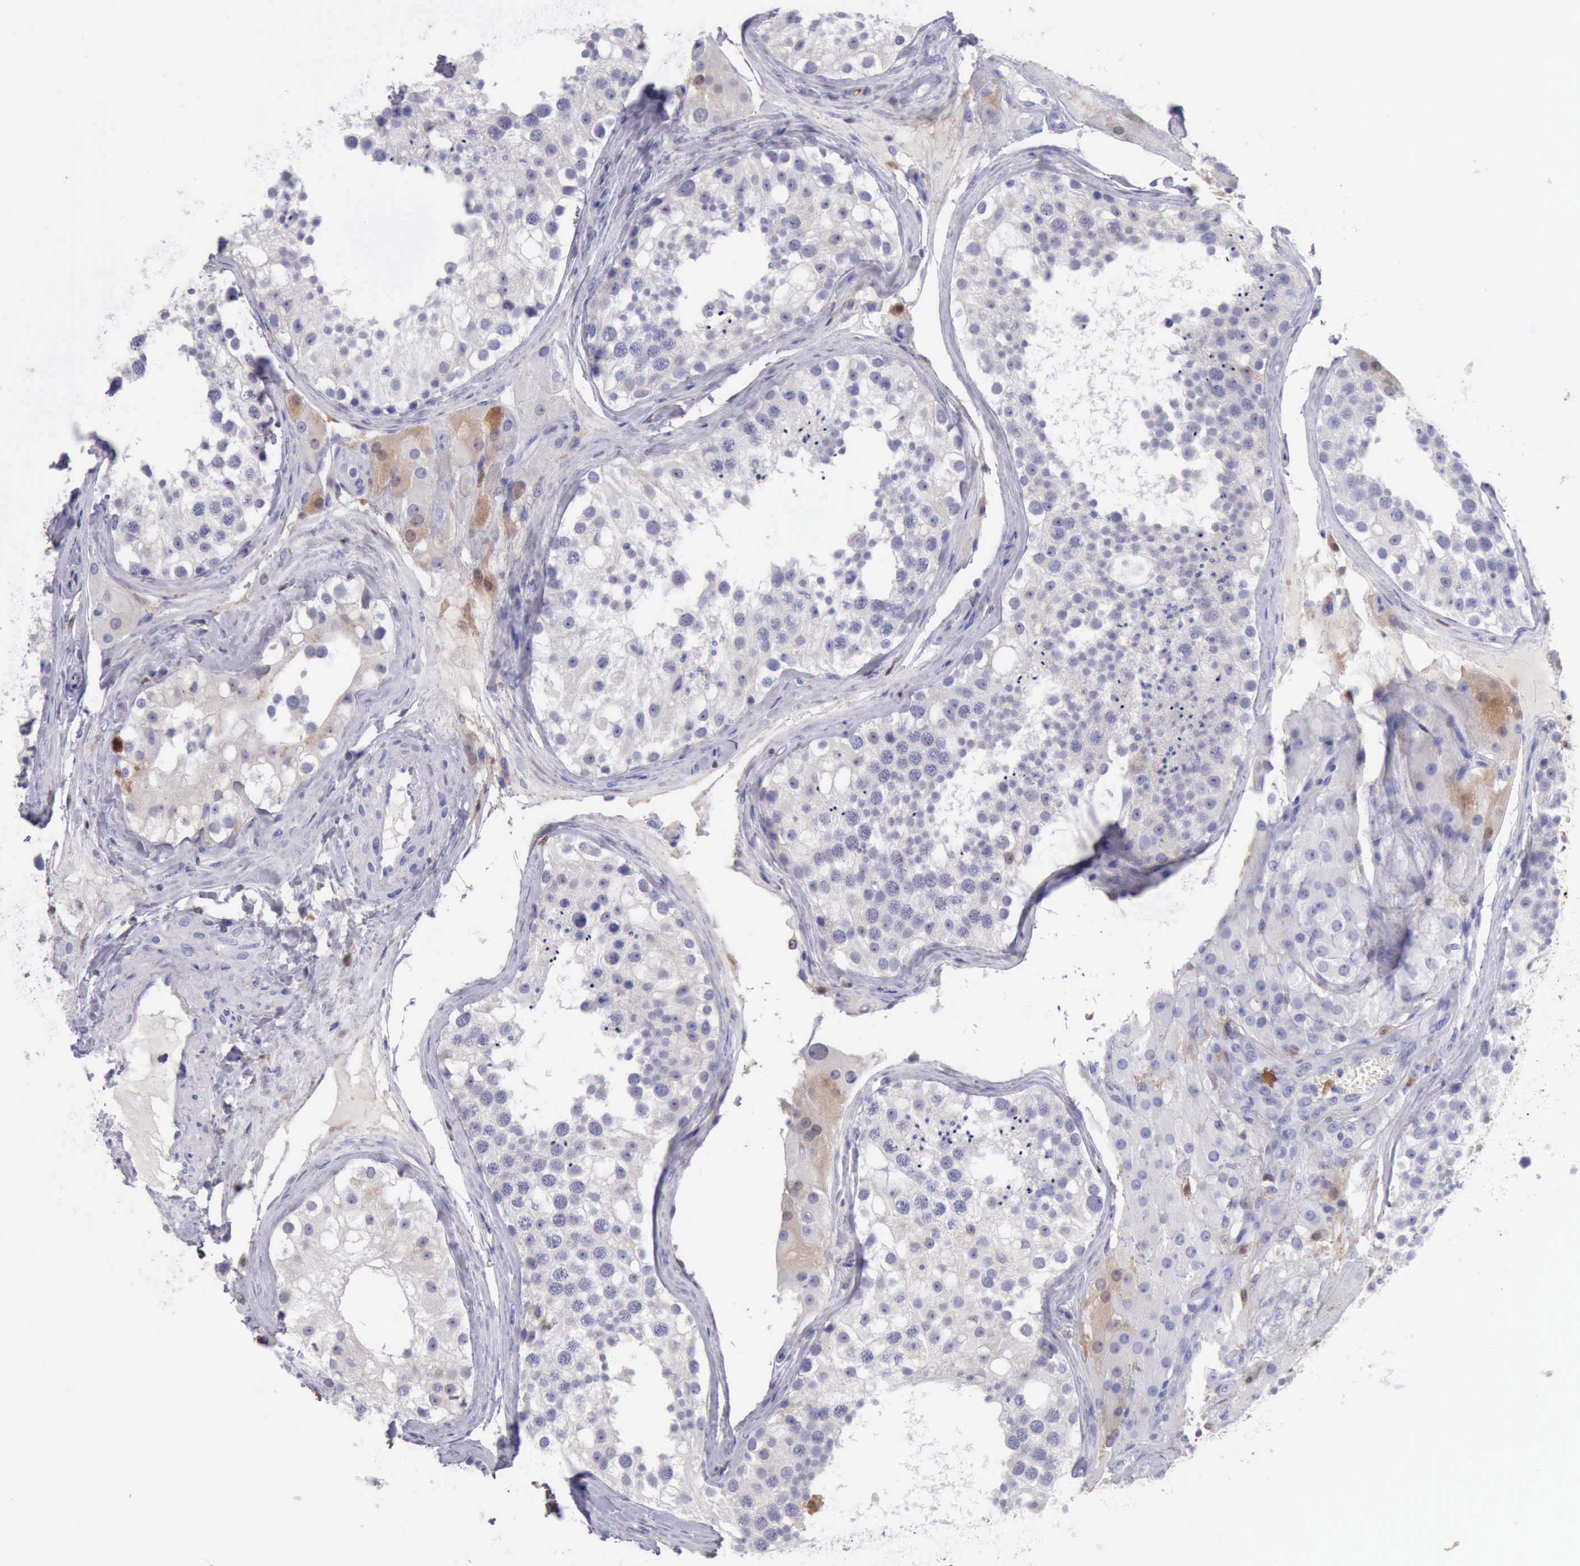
{"staining": {"intensity": "negative", "quantity": "none", "location": "none"}, "tissue": "testis", "cell_type": "Cells in seminiferous ducts", "image_type": "normal", "snomed": [{"axis": "morphology", "description": "Normal tissue, NOS"}, {"axis": "topography", "description": "Testis"}], "caption": "IHC of benign testis reveals no positivity in cells in seminiferous ducts.", "gene": "CSTA", "patient": {"sex": "male", "age": 68}}